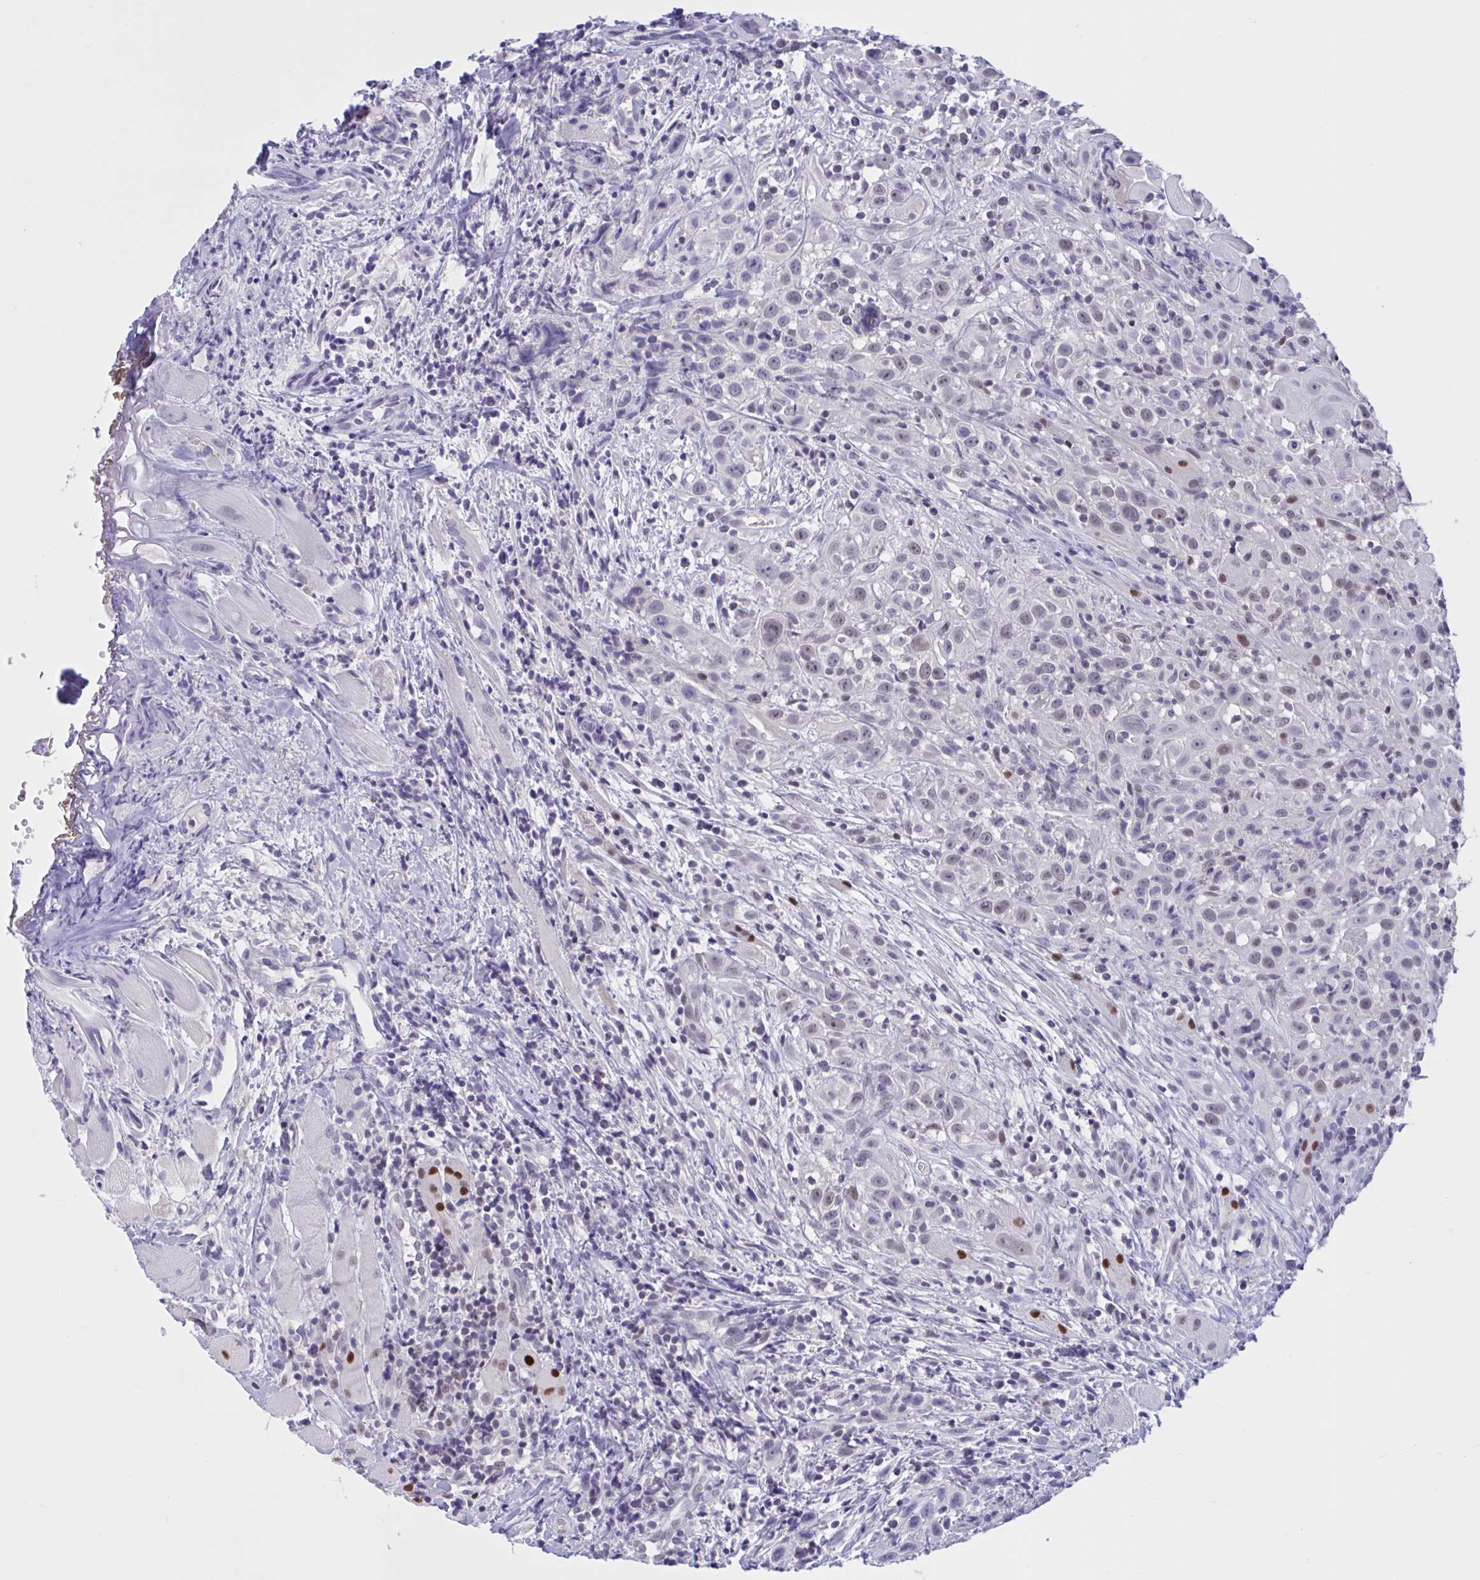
{"staining": {"intensity": "weak", "quantity": "<25%", "location": "nuclear"}, "tissue": "head and neck cancer", "cell_type": "Tumor cells", "image_type": "cancer", "snomed": [{"axis": "morphology", "description": "Squamous cell carcinoma, NOS"}, {"axis": "topography", "description": "Head-Neck"}], "caption": "The image demonstrates no significant staining in tumor cells of head and neck cancer.", "gene": "RBL1", "patient": {"sex": "female", "age": 95}}